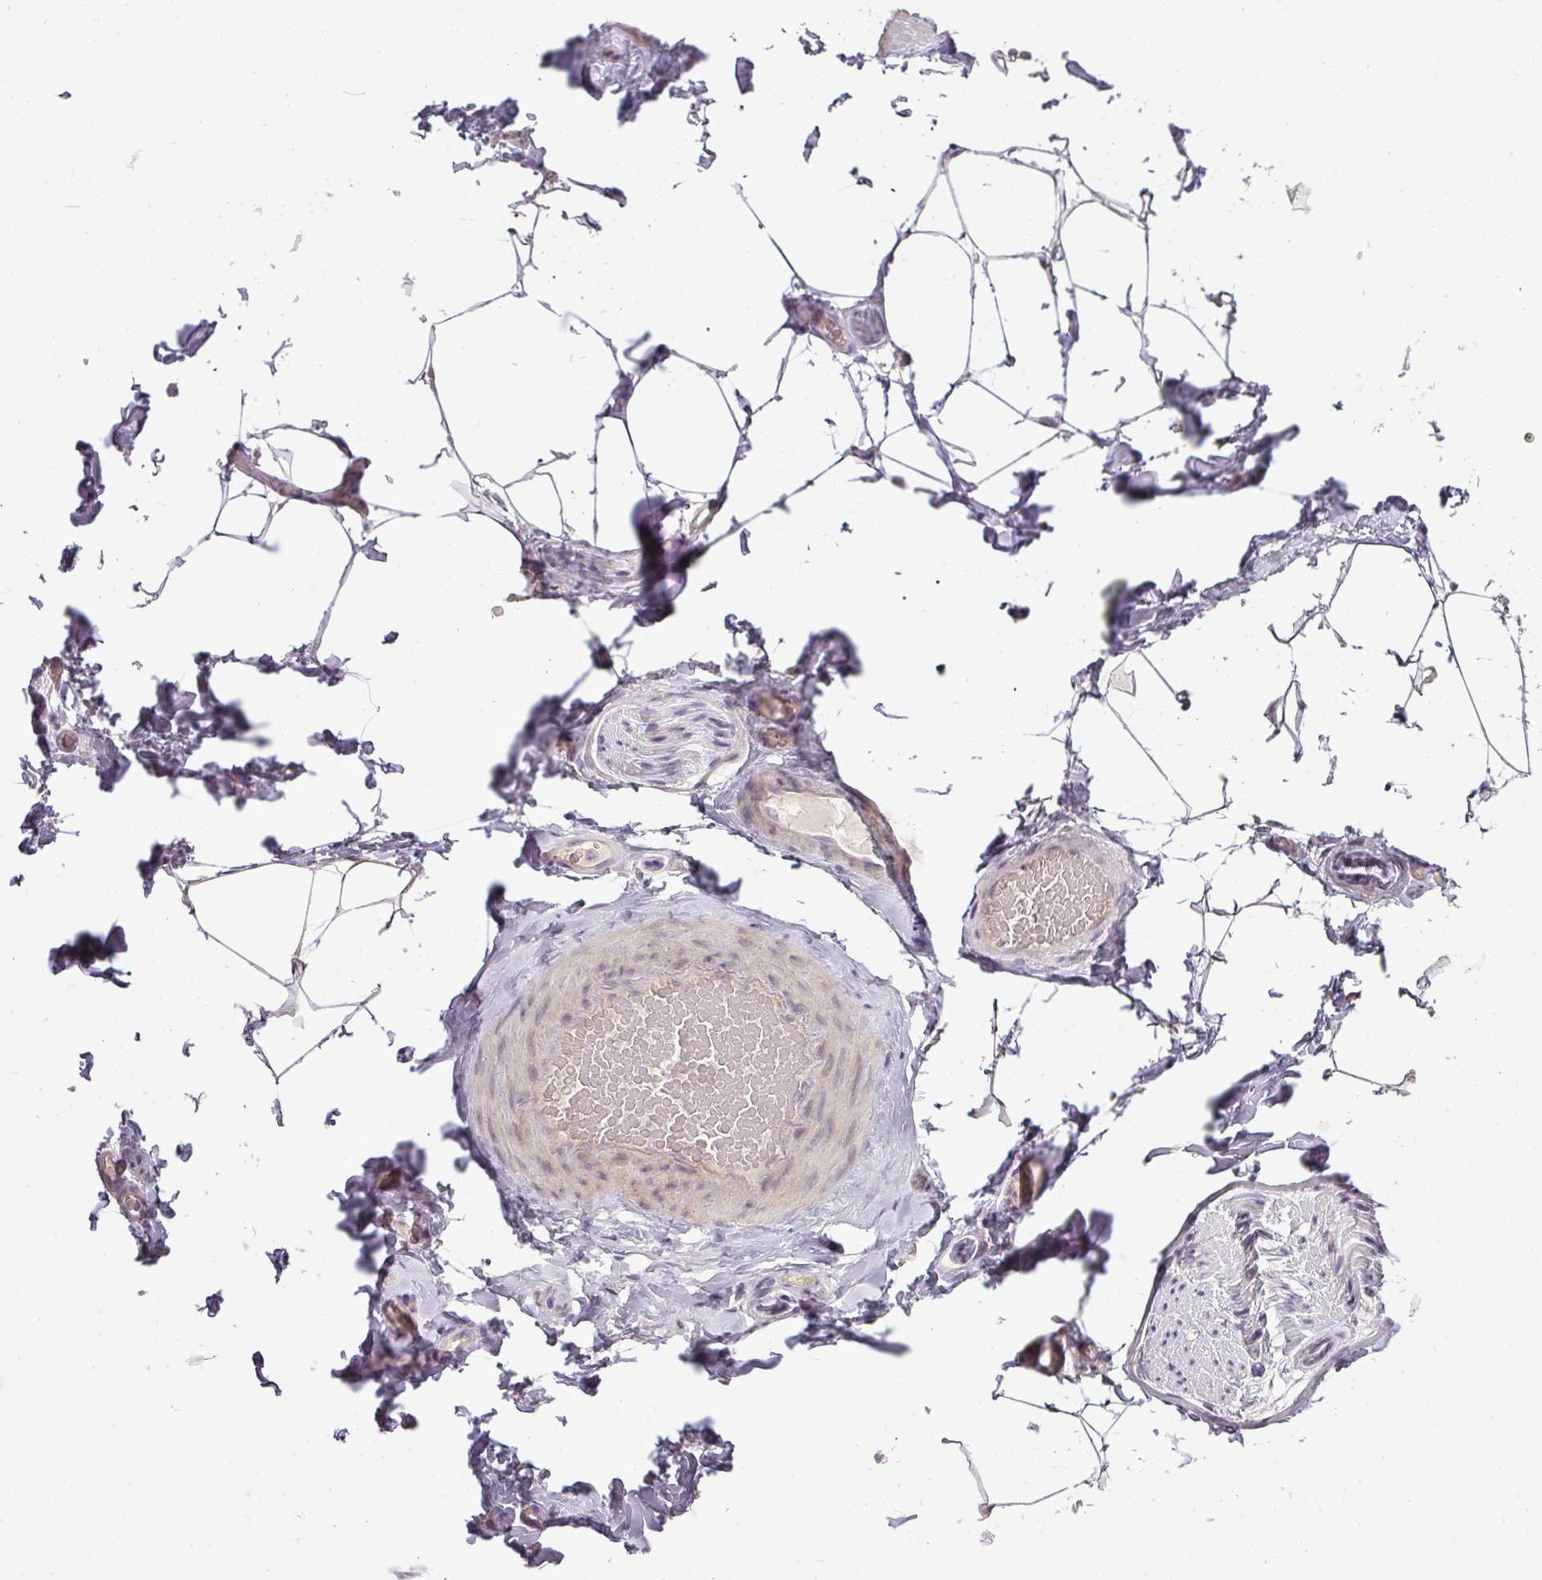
{"staining": {"intensity": "negative", "quantity": "none", "location": "none"}, "tissue": "adipose tissue", "cell_type": "Adipocytes", "image_type": "normal", "snomed": [{"axis": "morphology", "description": "Normal tissue, NOS"}, {"axis": "topography", "description": "Vascular tissue"}, {"axis": "topography", "description": "Peripheral nerve tissue"}], "caption": "There is no significant expression in adipocytes of adipose tissue. (Stains: DAB IHC with hematoxylin counter stain, Microscopy: brightfield microscopy at high magnification).", "gene": "LY75", "patient": {"sex": "male", "age": 41}}